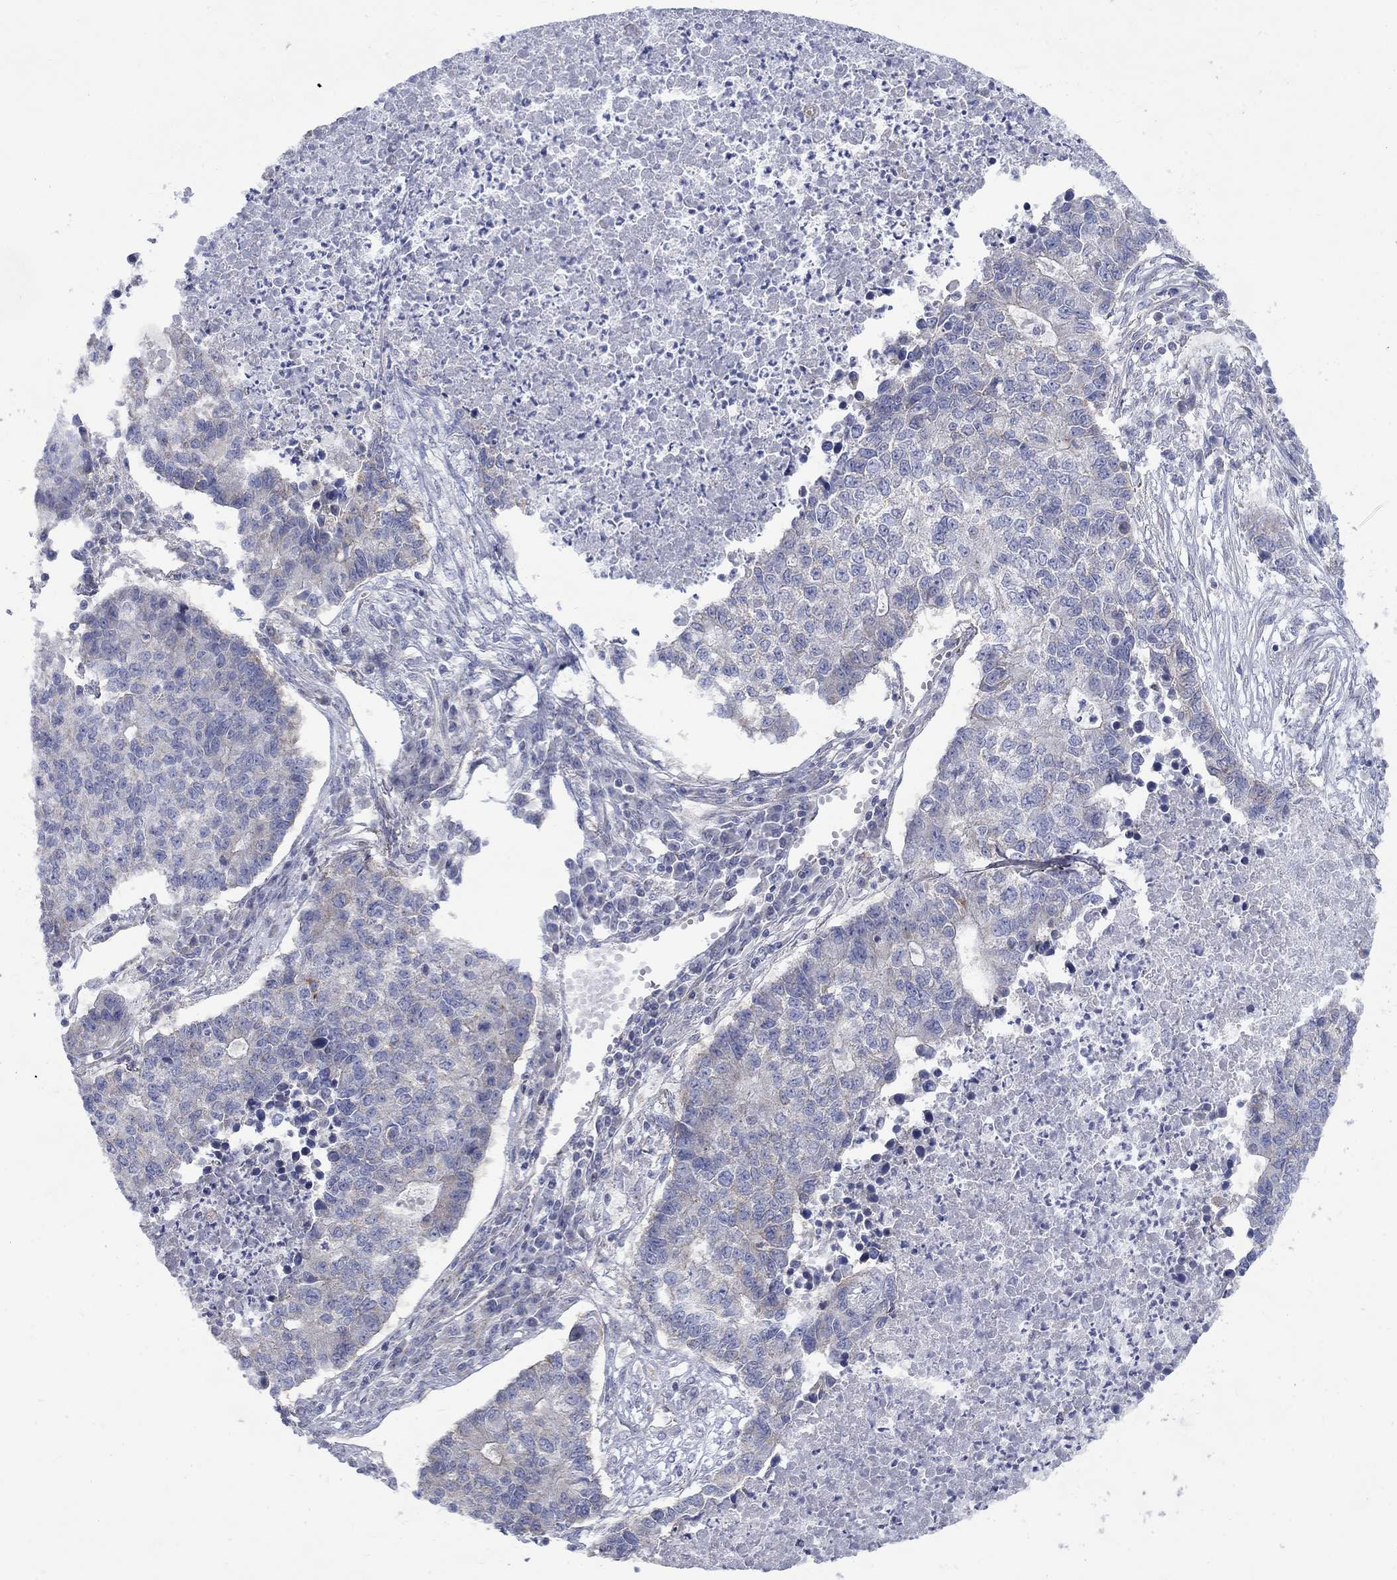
{"staining": {"intensity": "negative", "quantity": "none", "location": "none"}, "tissue": "lung cancer", "cell_type": "Tumor cells", "image_type": "cancer", "snomed": [{"axis": "morphology", "description": "Adenocarcinoma, NOS"}, {"axis": "topography", "description": "Lung"}], "caption": "Tumor cells are negative for brown protein staining in lung cancer. (Brightfield microscopy of DAB immunohistochemistry (IHC) at high magnification).", "gene": "CISD1", "patient": {"sex": "male", "age": 57}}